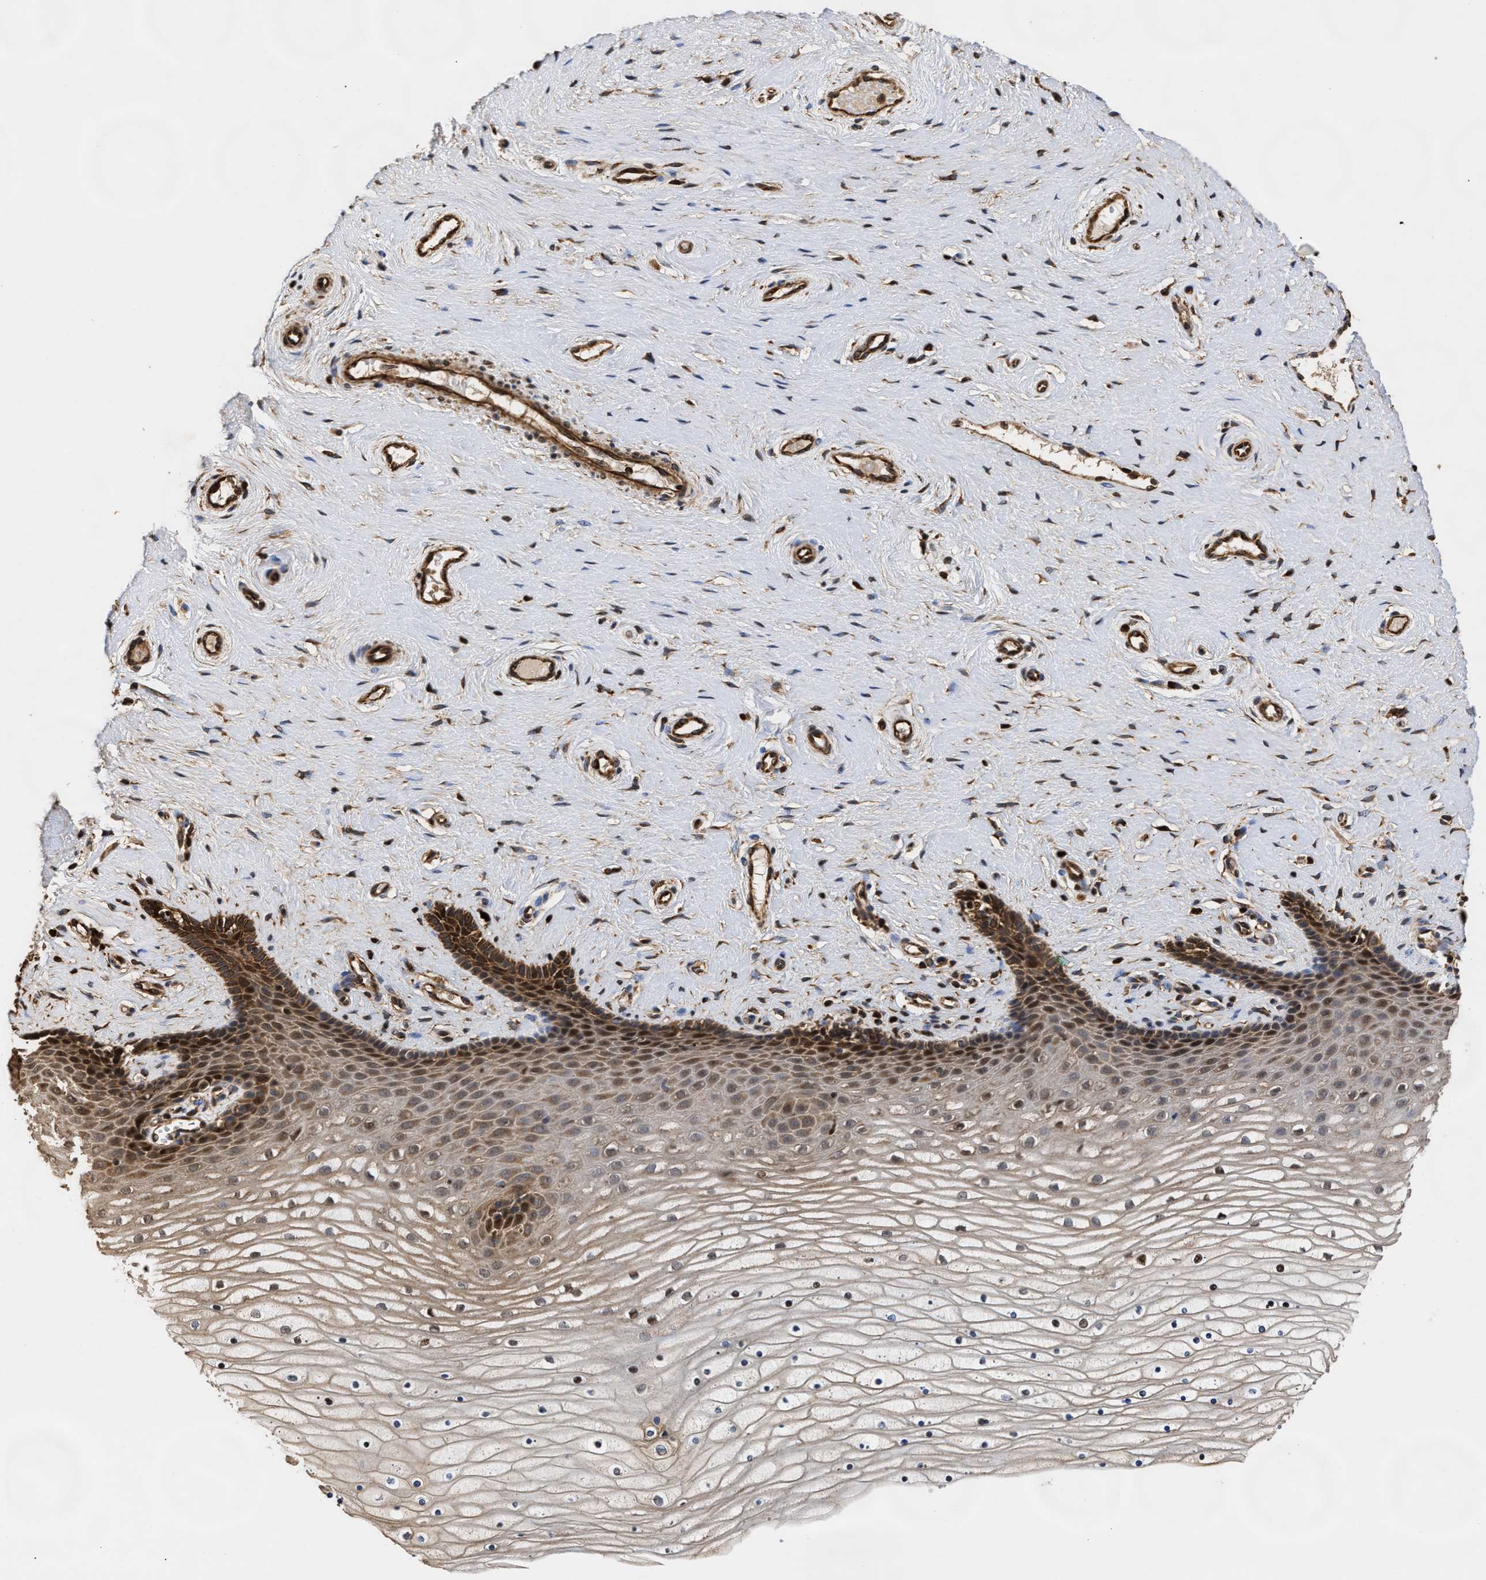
{"staining": {"intensity": "strong", "quantity": "<25%", "location": "cytoplasmic/membranous,nuclear"}, "tissue": "cervix", "cell_type": "Squamous epithelial cells", "image_type": "normal", "snomed": [{"axis": "morphology", "description": "Normal tissue, NOS"}, {"axis": "topography", "description": "Cervix"}], "caption": "Normal cervix exhibits strong cytoplasmic/membranous,nuclear expression in about <25% of squamous epithelial cells, visualized by immunohistochemistry. (brown staining indicates protein expression, while blue staining denotes nuclei).", "gene": "GOSR1", "patient": {"sex": "female", "age": 39}}